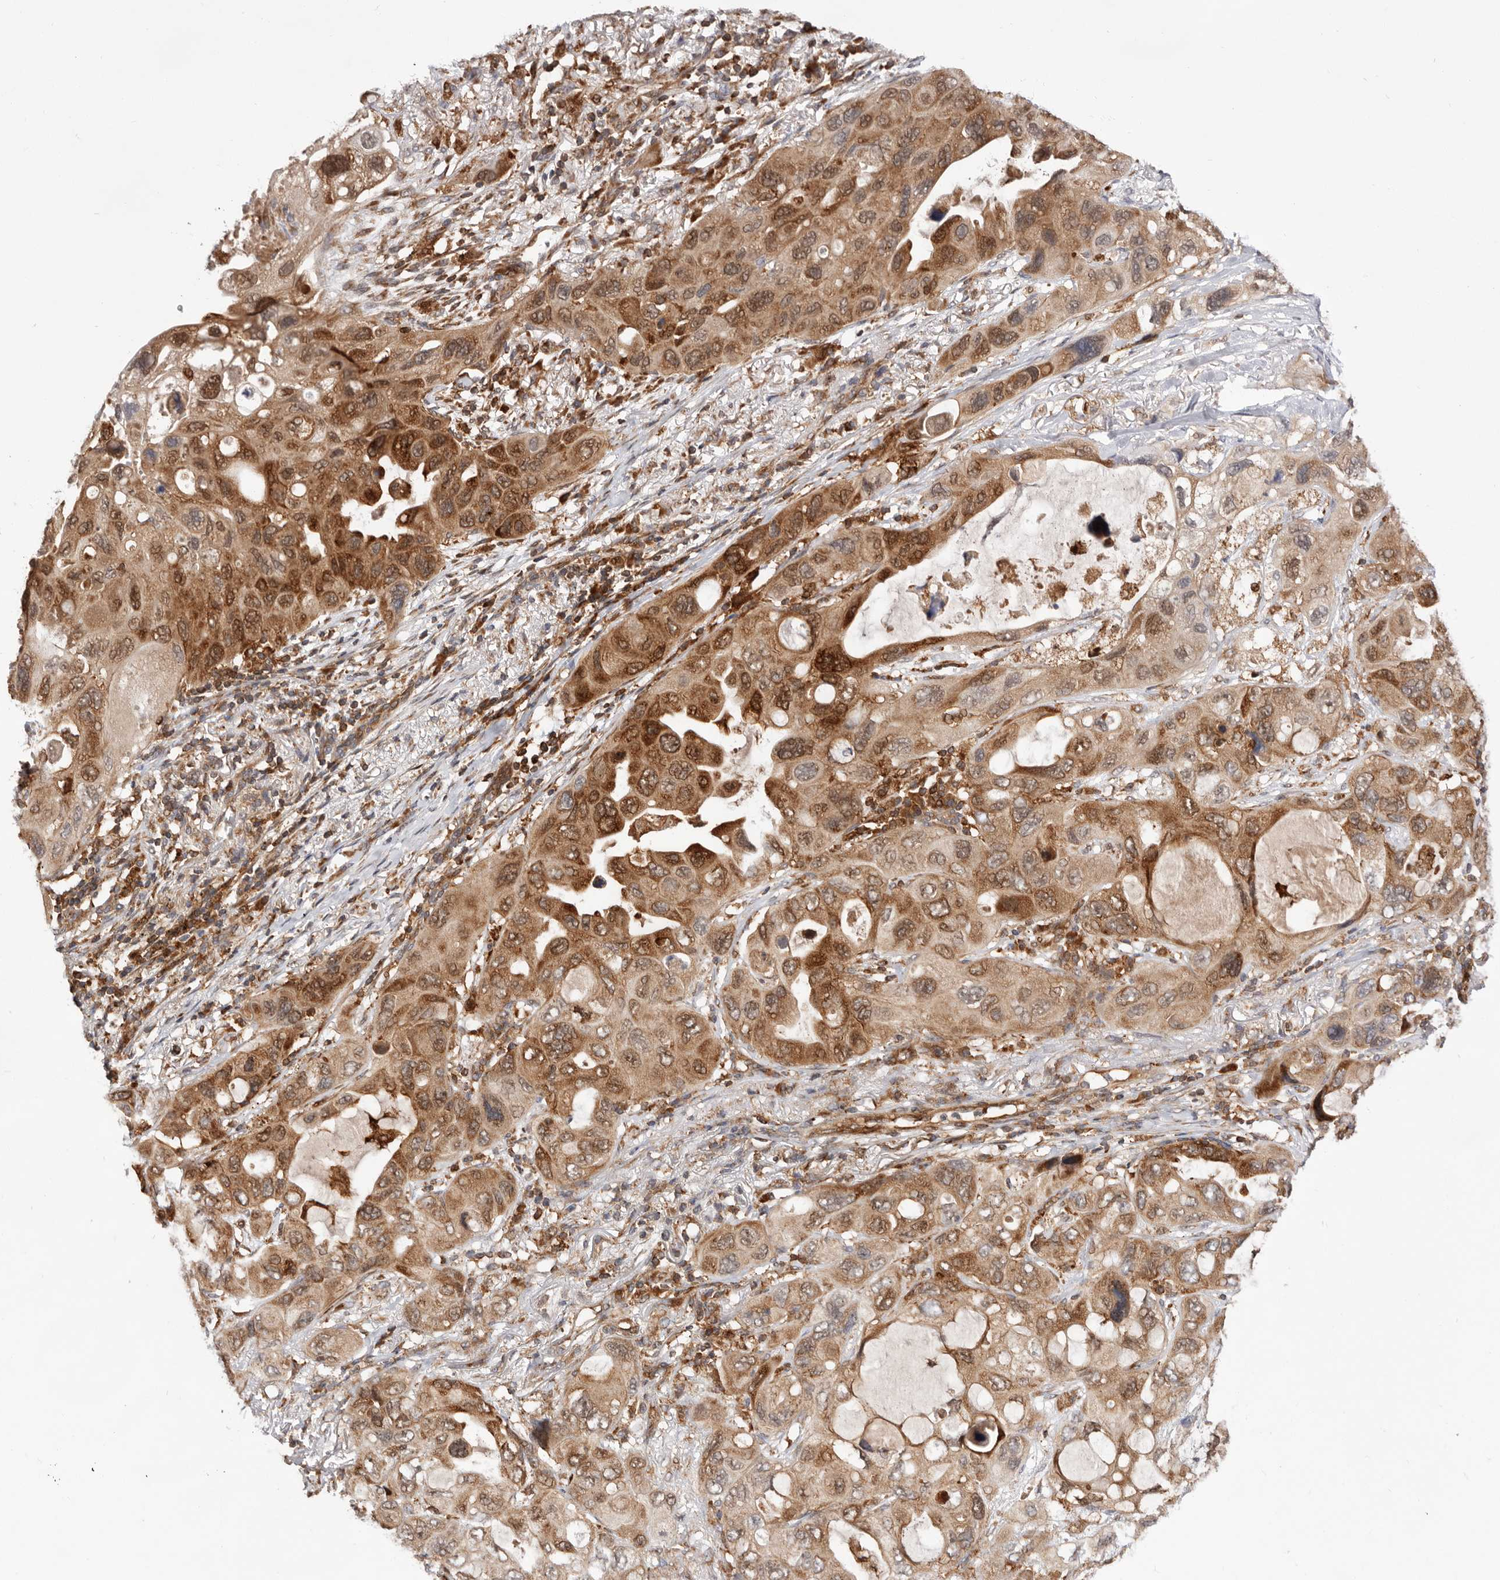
{"staining": {"intensity": "moderate", "quantity": ">75%", "location": "cytoplasmic/membranous"}, "tissue": "lung cancer", "cell_type": "Tumor cells", "image_type": "cancer", "snomed": [{"axis": "morphology", "description": "Squamous cell carcinoma, NOS"}, {"axis": "topography", "description": "Lung"}], "caption": "This is a micrograph of immunohistochemistry staining of squamous cell carcinoma (lung), which shows moderate staining in the cytoplasmic/membranous of tumor cells.", "gene": "RNF213", "patient": {"sex": "female", "age": 73}}